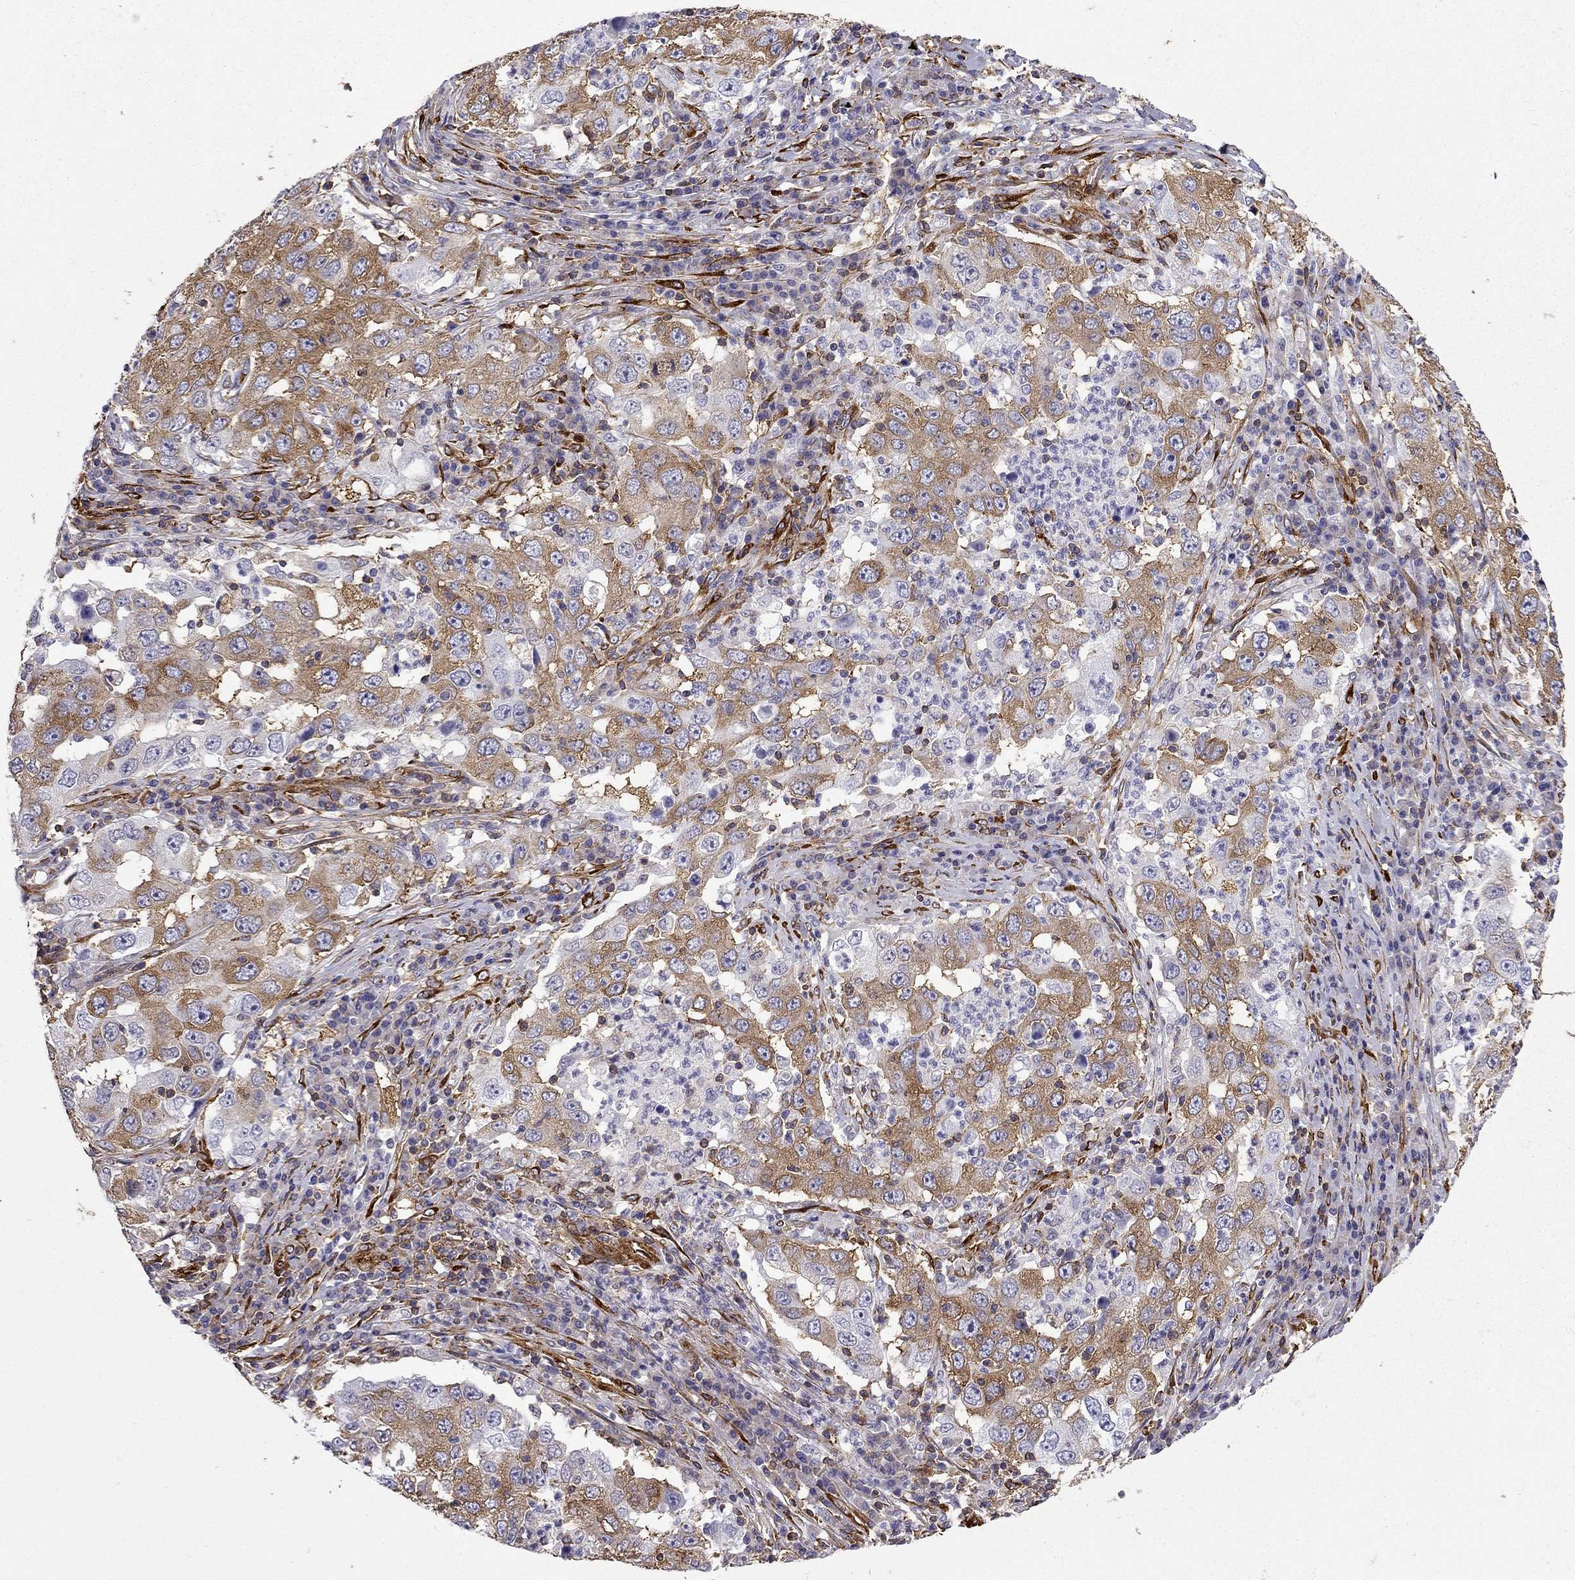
{"staining": {"intensity": "moderate", "quantity": ">75%", "location": "cytoplasmic/membranous"}, "tissue": "lung cancer", "cell_type": "Tumor cells", "image_type": "cancer", "snomed": [{"axis": "morphology", "description": "Adenocarcinoma, NOS"}, {"axis": "topography", "description": "Lung"}], "caption": "A brown stain highlights moderate cytoplasmic/membranous positivity of a protein in lung cancer tumor cells.", "gene": "MAP4", "patient": {"sex": "male", "age": 73}}